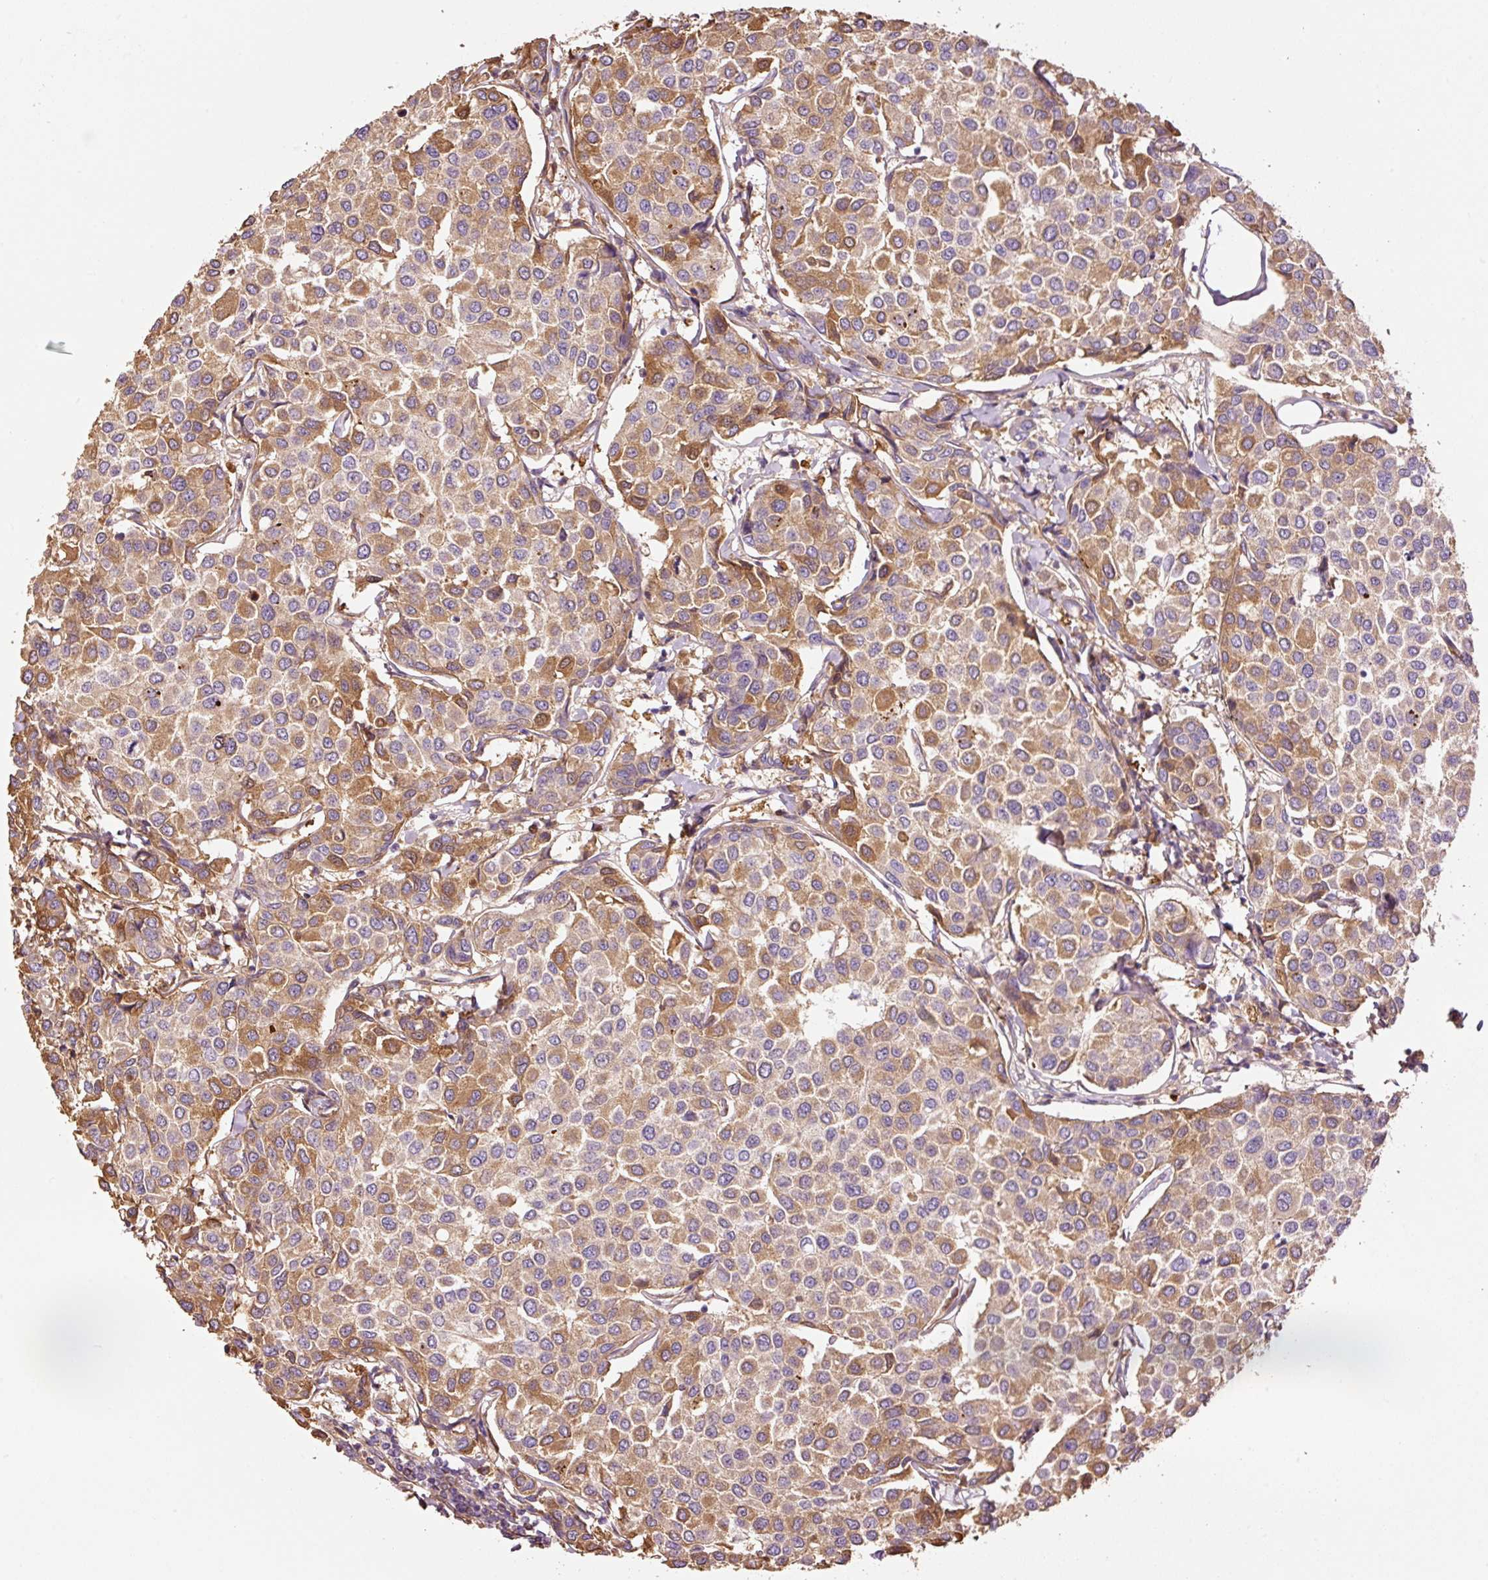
{"staining": {"intensity": "moderate", "quantity": ">75%", "location": "cytoplasmic/membranous"}, "tissue": "breast cancer", "cell_type": "Tumor cells", "image_type": "cancer", "snomed": [{"axis": "morphology", "description": "Duct carcinoma"}, {"axis": "topography", "description": "Breast"}], "caption": "This image reveals breast cancer stained with immunohistochemistry (IHC) to label a protein in brown. The cytoplasmic/membranous of tumor cells show moderate positivity for the protein. Nuclei are counter-stained blue.", "gene": "NID2", "patient": {"sex": "female", "age": 55}}